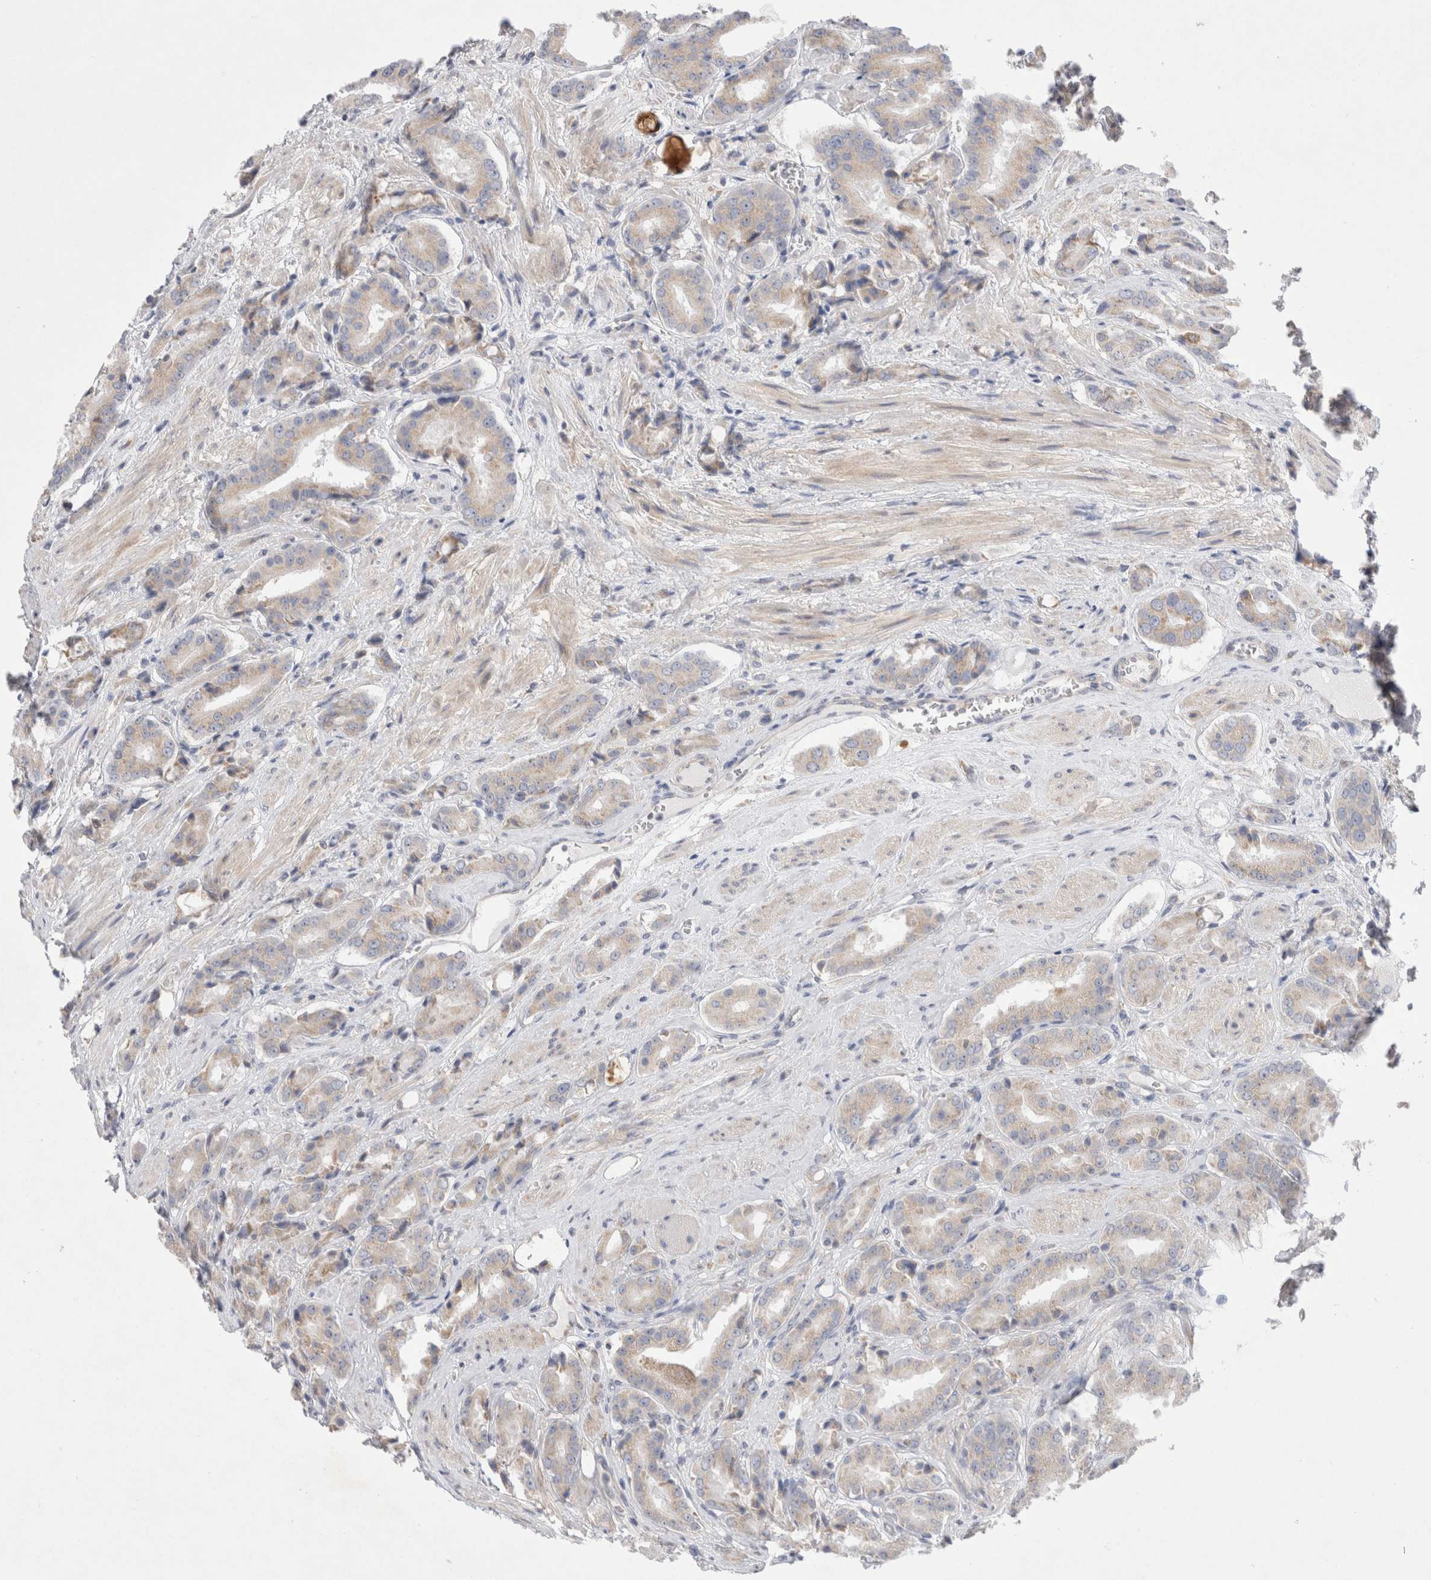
{"staining": {"intensity": "weak", "quantity": "25%-75%", "location": "cytoplasmic/membranous"}, "tissue": "prostate cancer", "cell_type": "Tumor cells", "image_type": "cancer", "snomed": [{"axis": "morphology", "description": "Adenocarcinoma, High grade"}, {"axis": "topography", "description": "Prostate"}], "caption": "Brown immunohistochemical staining in human prostate cancer (adenocarcinoma (high-grade)) displays weak cytoplasmic/membranous expression in about 25%-75% of tumor cells.", "gene": "NPC1", "patient": {"sex": "male", "age": 71}}